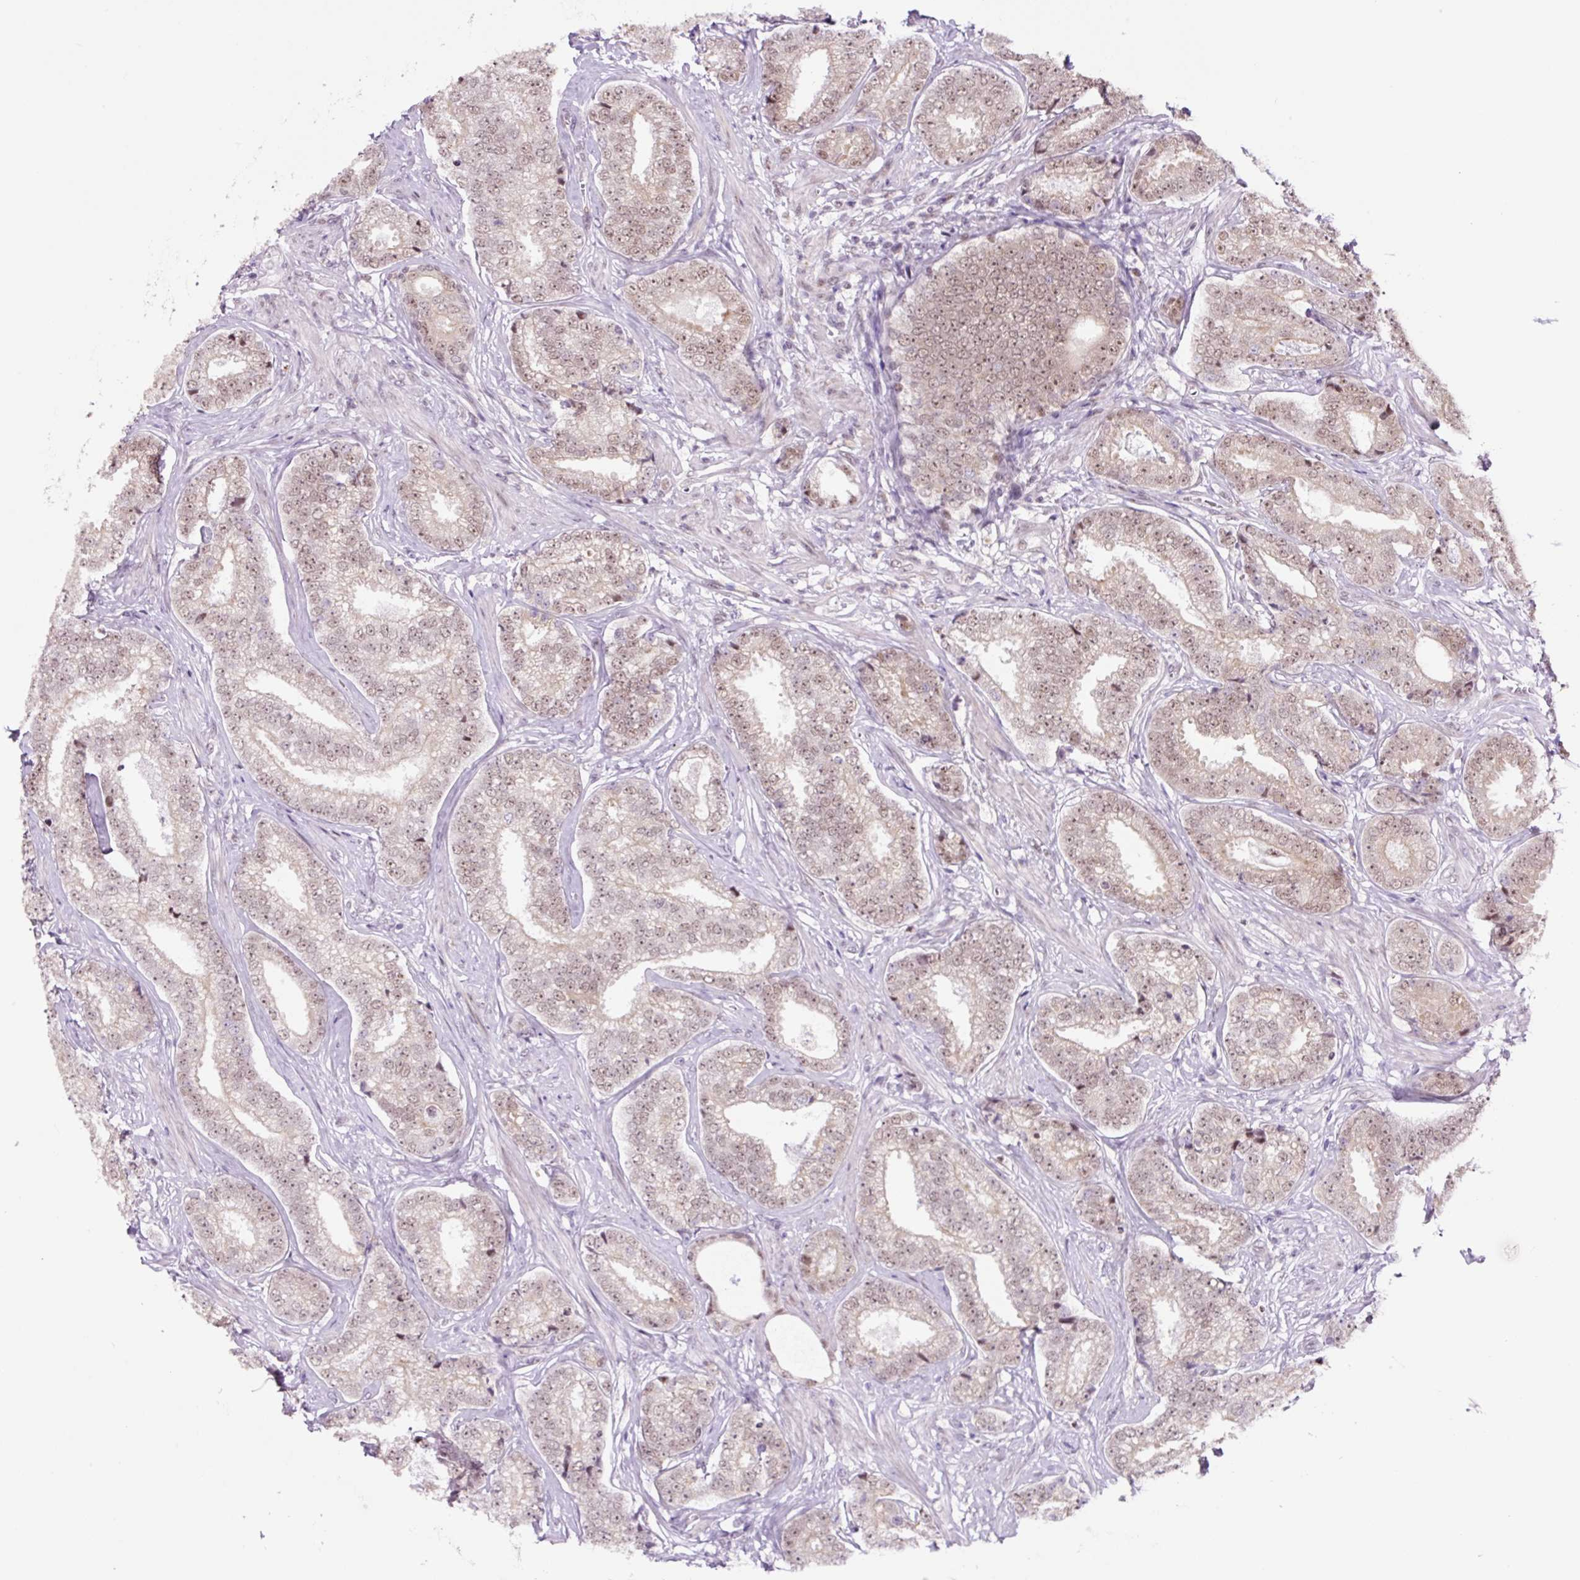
{"staining": {"intensity": "weak", "quantity": ">75%", "location": "cytoplasmic/membranous,nuclear"}, "tissue": "prostate cancer", "cell_type": "Tumor cells", "image_type": "cancer", "snomed": [{"axis": "morphology", "description": "Adenocarcinoma, Low grade"}, {"axis": "topography", "description": "Prostate"}], "caption": "Immunohistochemistry (DAB (3,3'-diaminobenzidine)) staining of prostate cancer (low-grade adenocarcinoma) reveals weak cytoplasmic/membranous and nuclear protein expression in about >75% of tumor cells.", "gene": "TAF1A", "patient": {"sex": "male", "age": 63}}